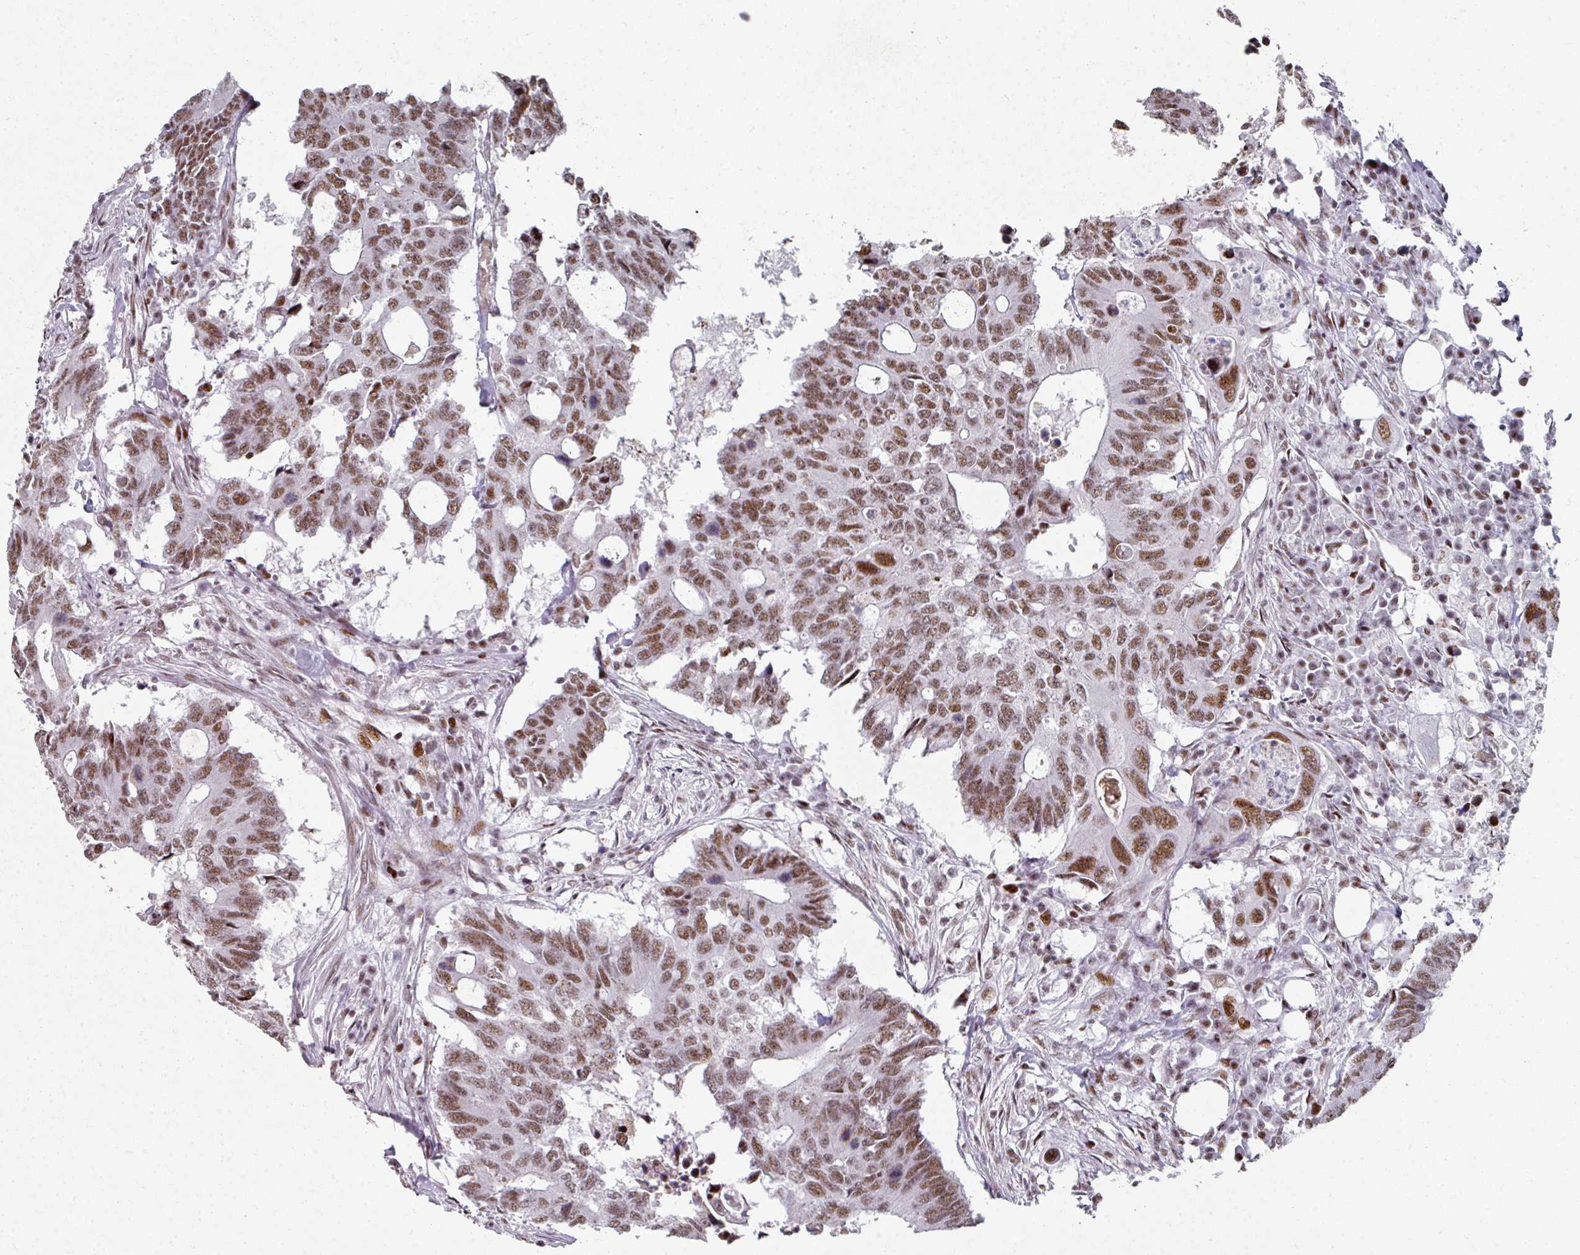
{"staining": {"intensity": "moderate", "quantity": ">75%", "location": "nuclear"}, "tissue": "colorectal cancer", "cell_type": "Tumor cells", "image_type": "cancer", "snomed": [{"axis": "morphology", "description": "Adenocarcinoma, NOS"}, {"axis": "topography", "description": "Colon"}], "caption": "Protein expression analysis of colorectal cancer displays moderate nuclear positivity in approximately >75% of tumor cells. The protein is stained brown, and the nuclei are stained in blue (DAB IHC with brightfield microscopy, high magnification).", "gene": "SF3B5", "patient": {"sex": "male", "age": 71}}